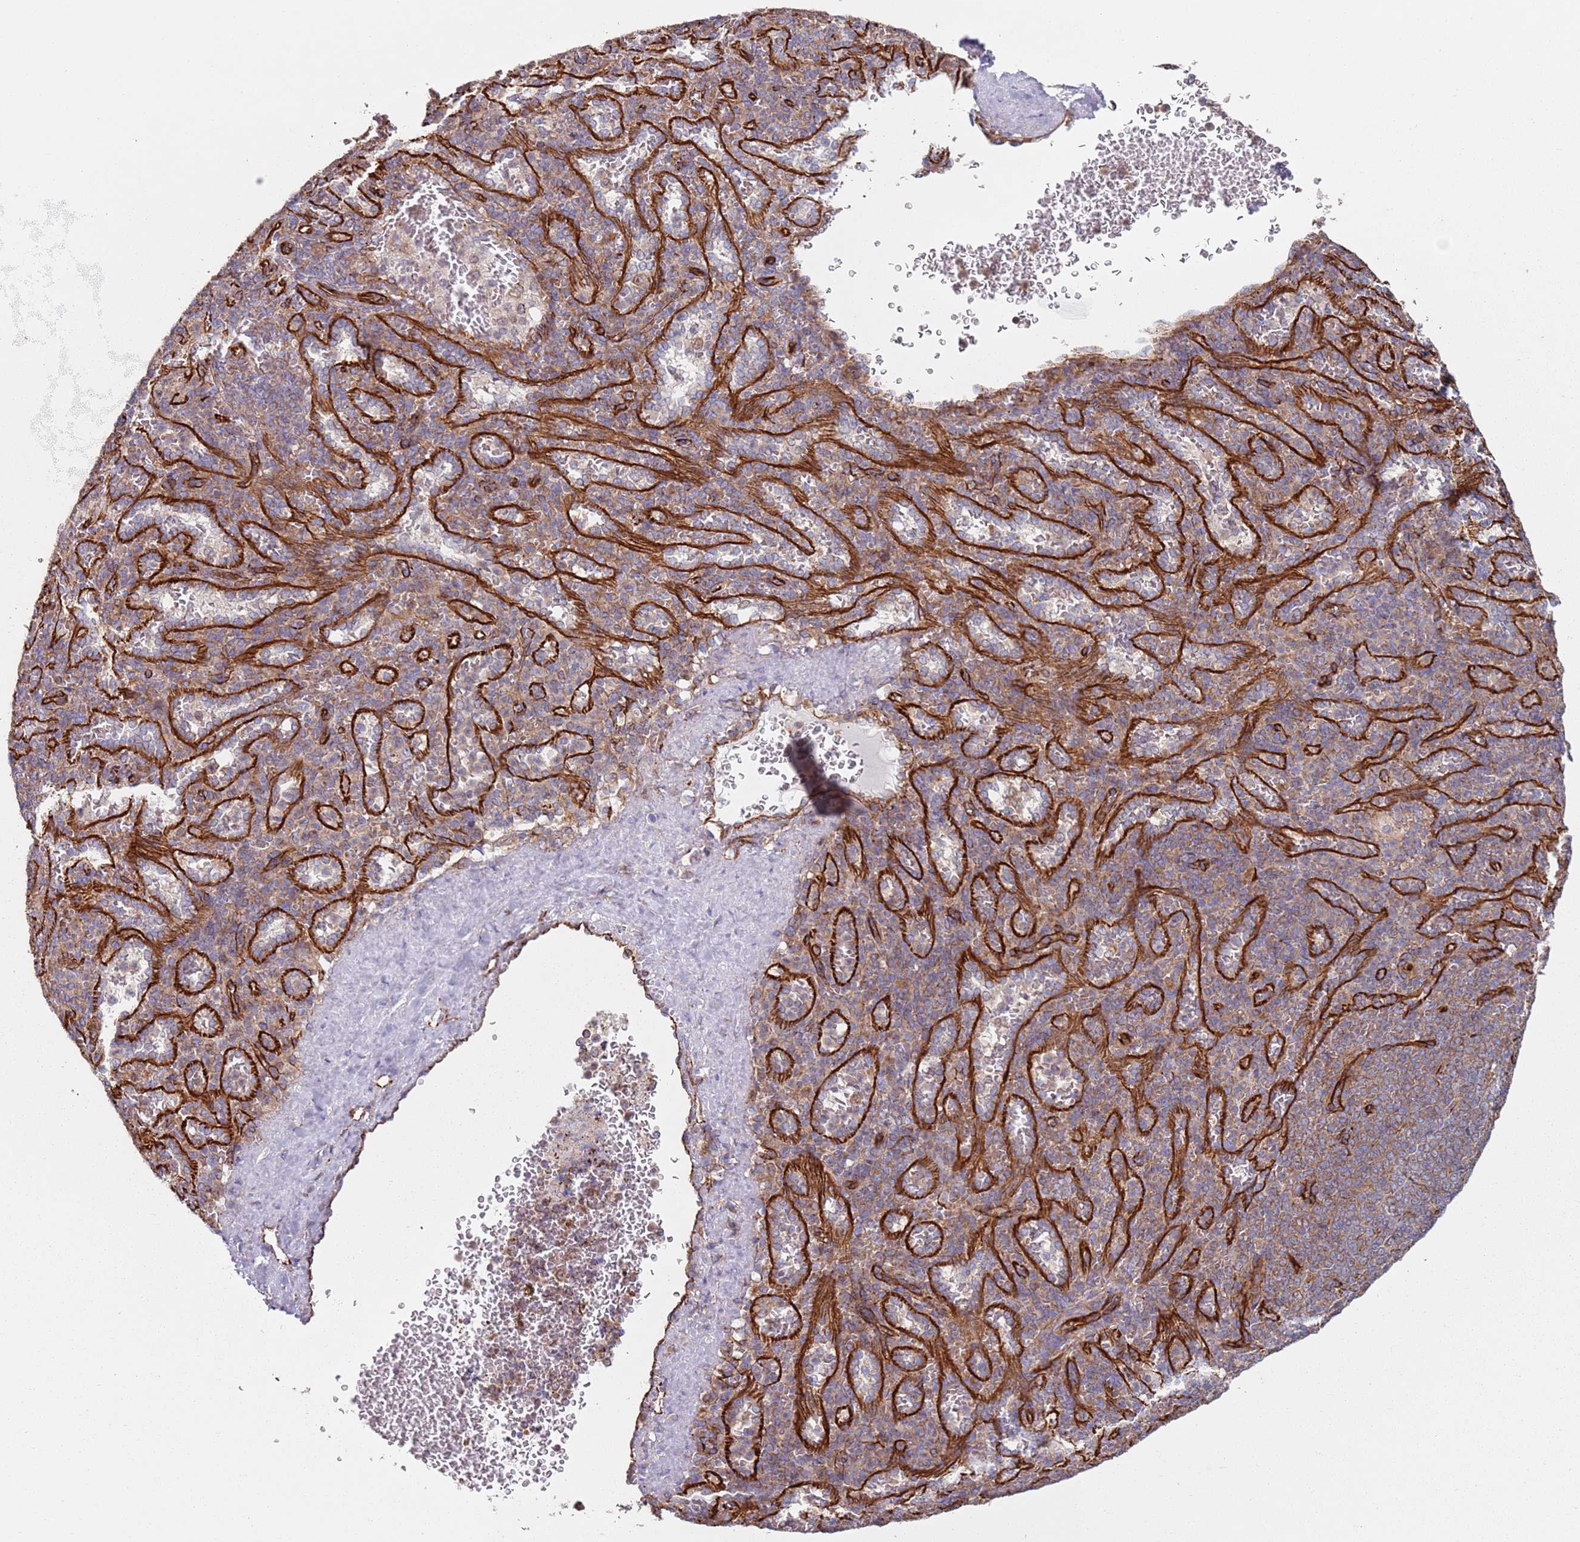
{"staining": {"intensity": "moderate", "quantity": "25%-75%", "location": "cytoplasmic/membranous"}, "tissue": "spleen", "cell_type": "Cells in red pulp", "image_type": "normal", "snomed": [{"axis": "morphology", "description": "Normal tissue, NOS"}, {"axis": "topography", "description": "Spleen"}], "caption": "Immunohistochemistry (IHC) staining of unremarkable spleen, which displays medium levels of moderate cytoplasmic/membranous staining in approximately 25%-75% of cells in red pulp indicating moderate cytoplasmic/membranous protein positivity. The staining was performed using DAB (3,3'-diaminobenzidine) (brown) for protein detection and nuclei were counterstained in hematoxylin (blue).", "gene": "SNAPIN", "patient": {"sex": "female", "age": 21}}